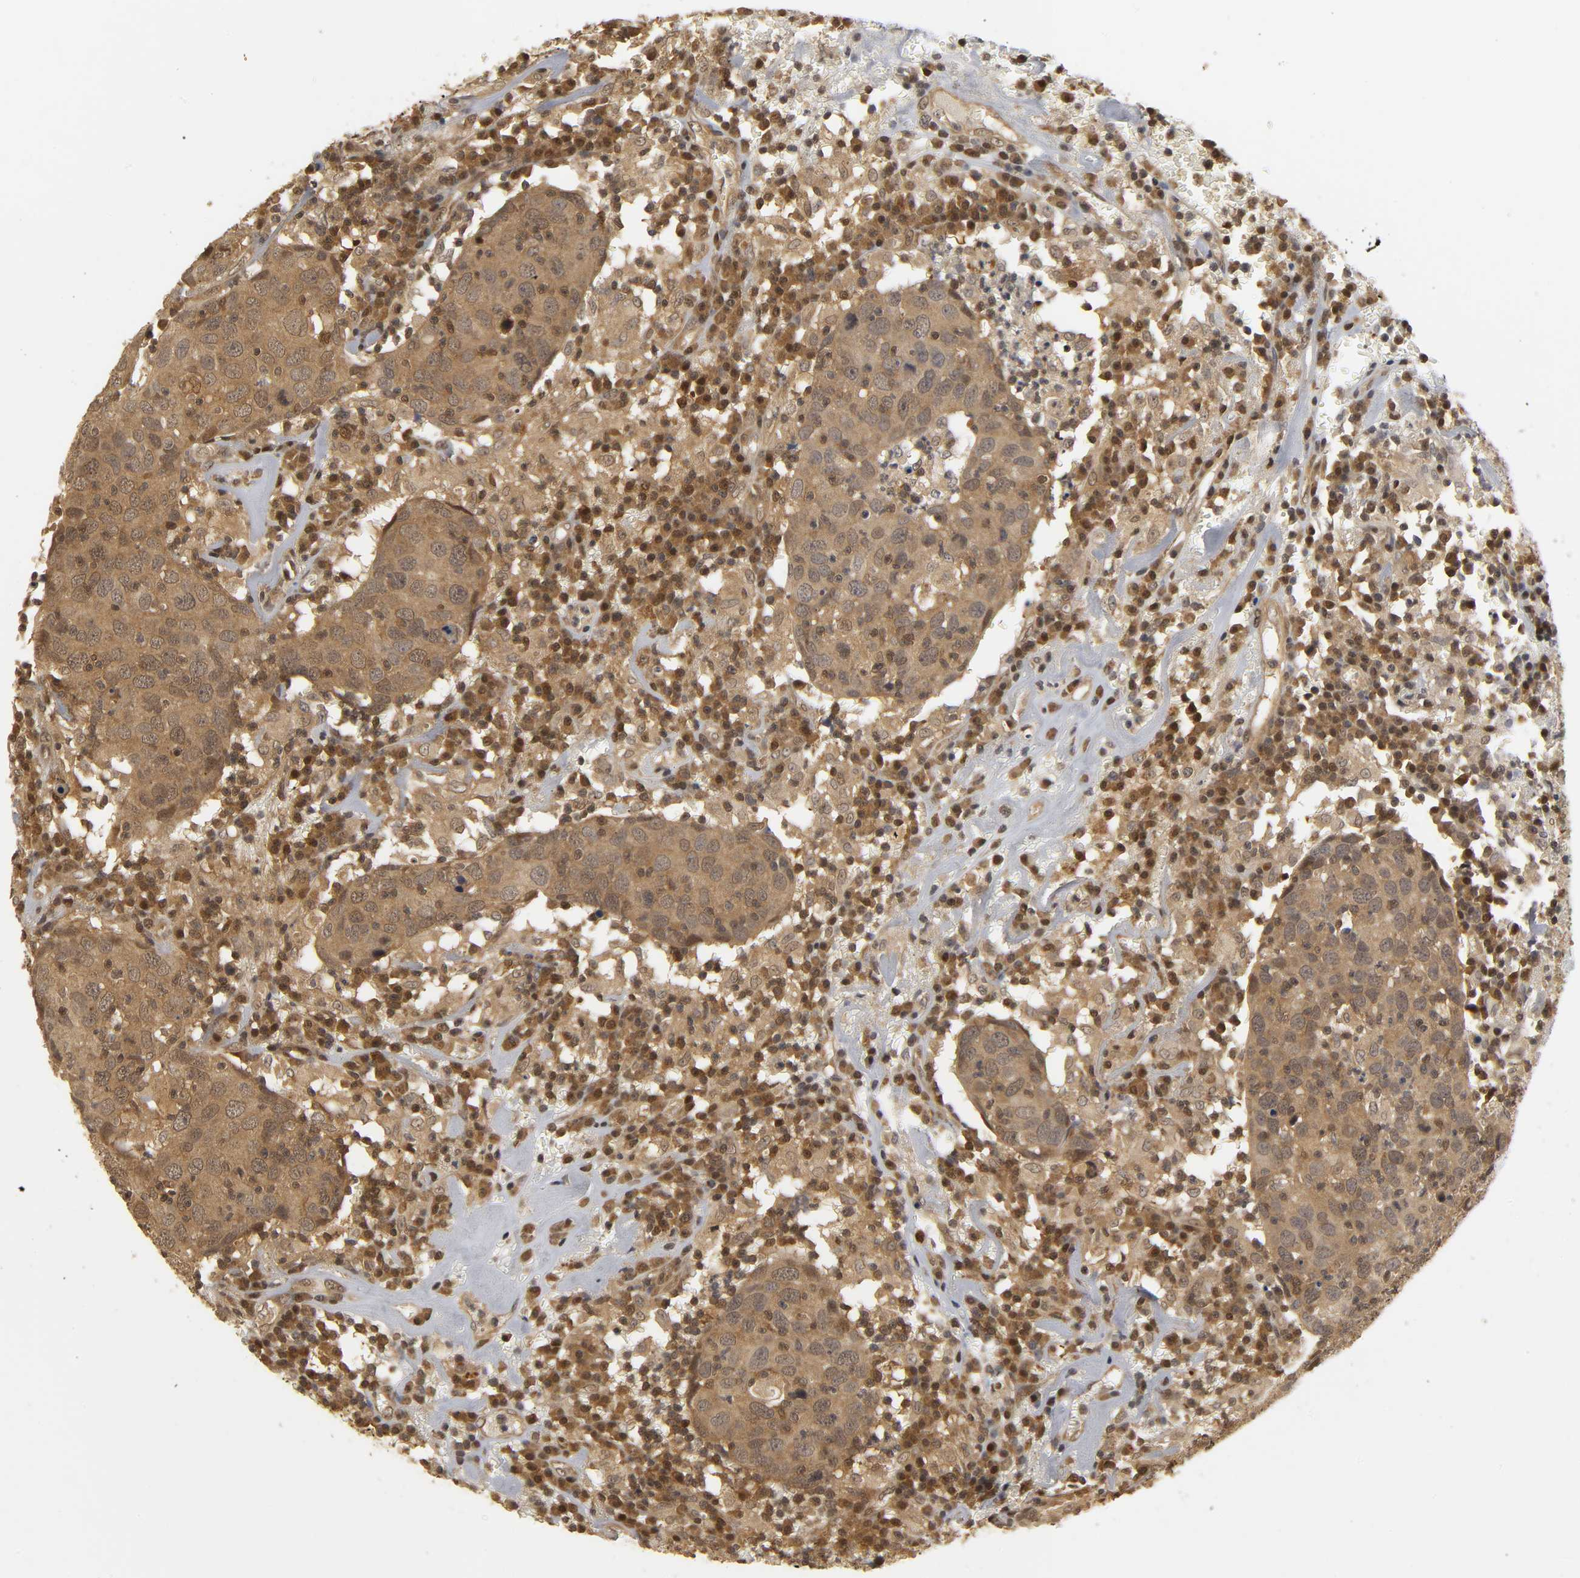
{"staining": {"intensity": "moderate", "quantity": ">75%", "location": "cytoplasmic/membranous,nuclear"}, "tissue": "head and neck cancer", "cell_type": "Tumor cells", "image_type": "cancer", "snomed": [{"axis": "morphology", "description": "Adenocarcinoma, NOS"}, {"axis": "topography", "description": "Salivary gland"}, {"axis": "topography", "description": "Head-Neck"}], "caption": "Immunohistochemical staining of head and neck cancer reveals medium levels of moderate cytoplasmic/membranous and nuclear protein positivity in about >75% of tumor cells. Nuclei are stained in blue.", "gene": "PARK7", "patient": {"sex": "female", "age": 65}}